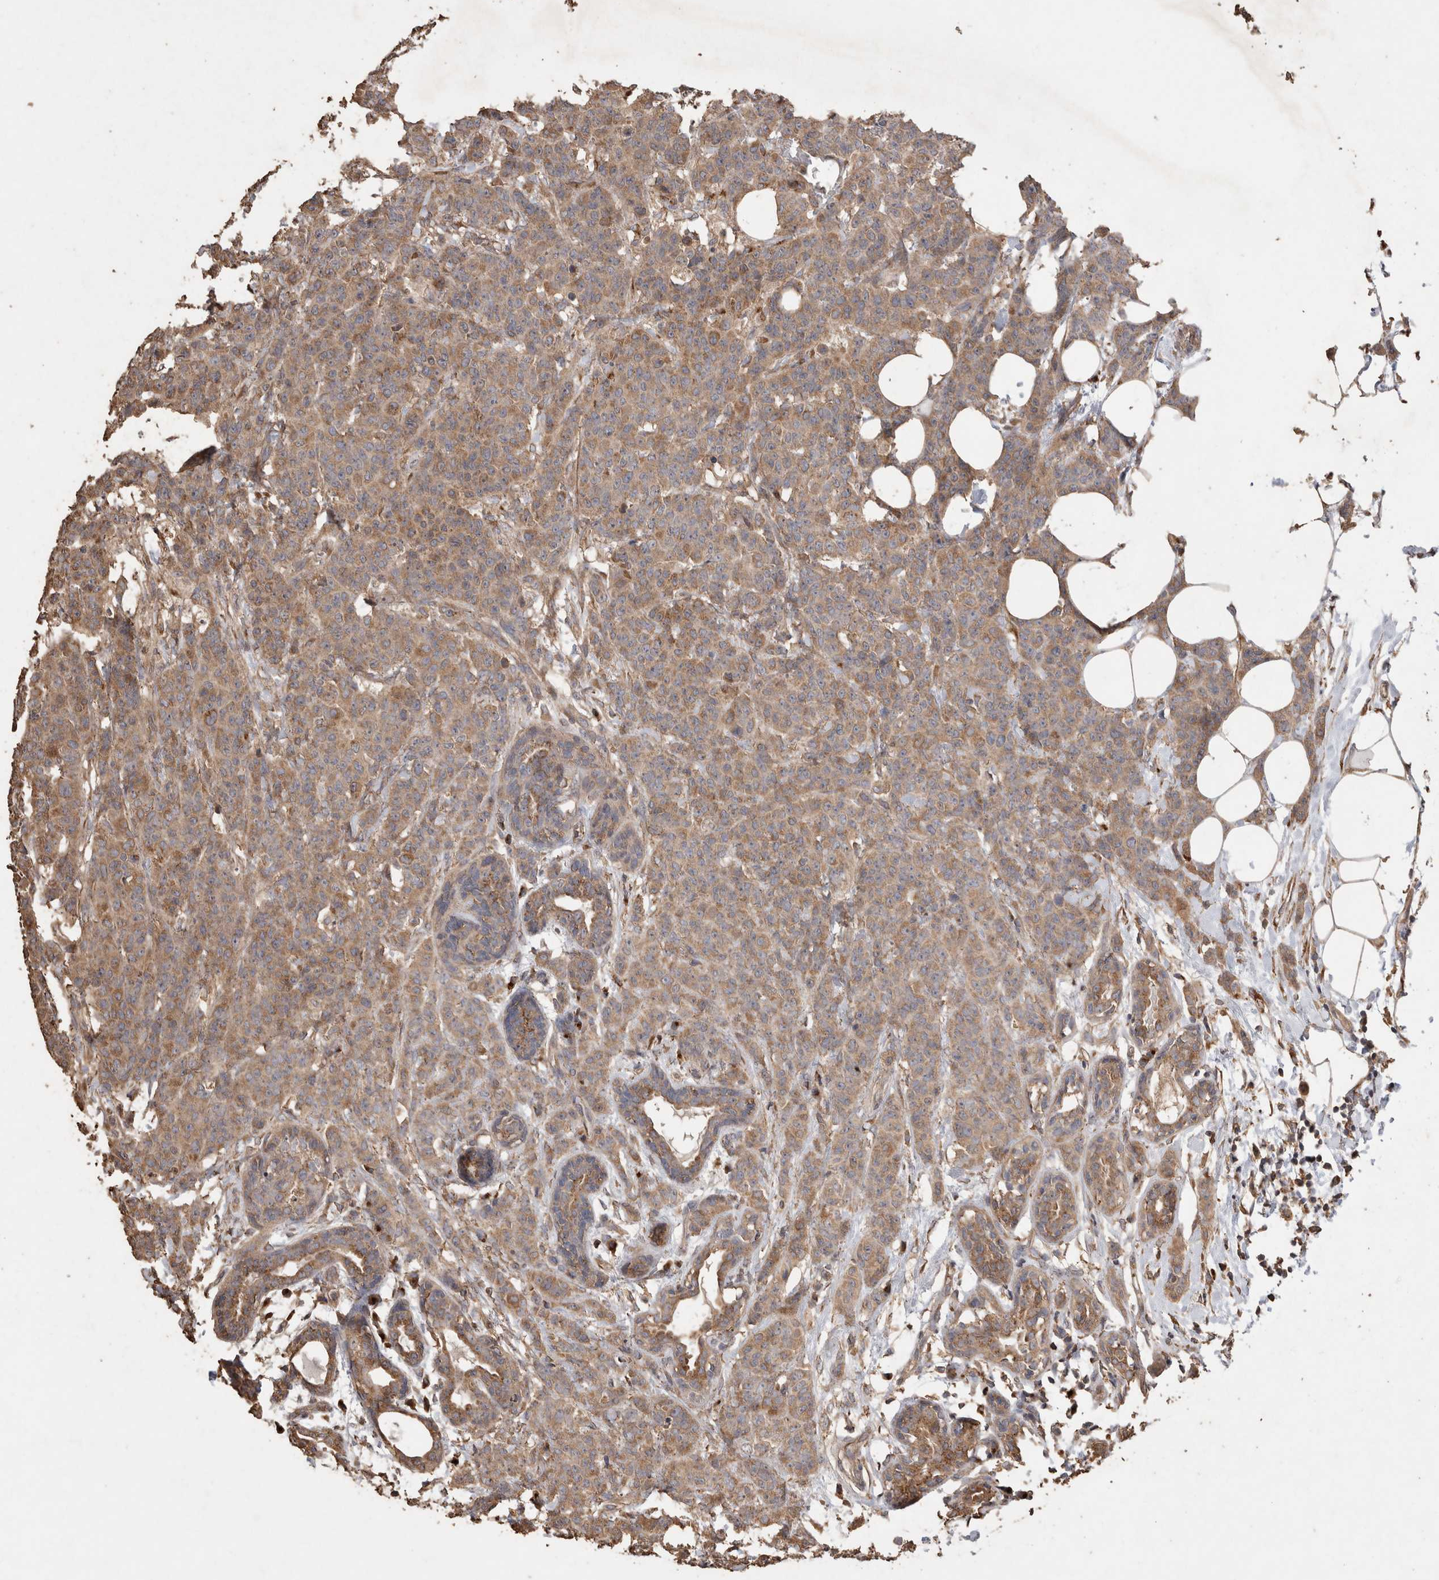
{"staining": {"intensity": "weak", "quantity": ">75%", "location": "cytoplasmic/membranous"}, "tissue": "breast cancer", "cell_type": "Tumor cells", "image_type": "cancer", "snomed": [{"axis": "morphology", "description": "Normal tissue, NOS"}, {"axis": "morphology", "description": "Duct carcinoma"}, {"axis": "topography", "description": "Breast"}], "caption": "This micrograph displays breast invasive ductal carcinoma stained with IHC to label a protein in brown. The cytoplasmic/membranous of tumor cells show weak positivity for the protein. Nuclei are counter-stained blue.", "gene": "SNX31", "patient": {"sex": "female", "age": 40}}